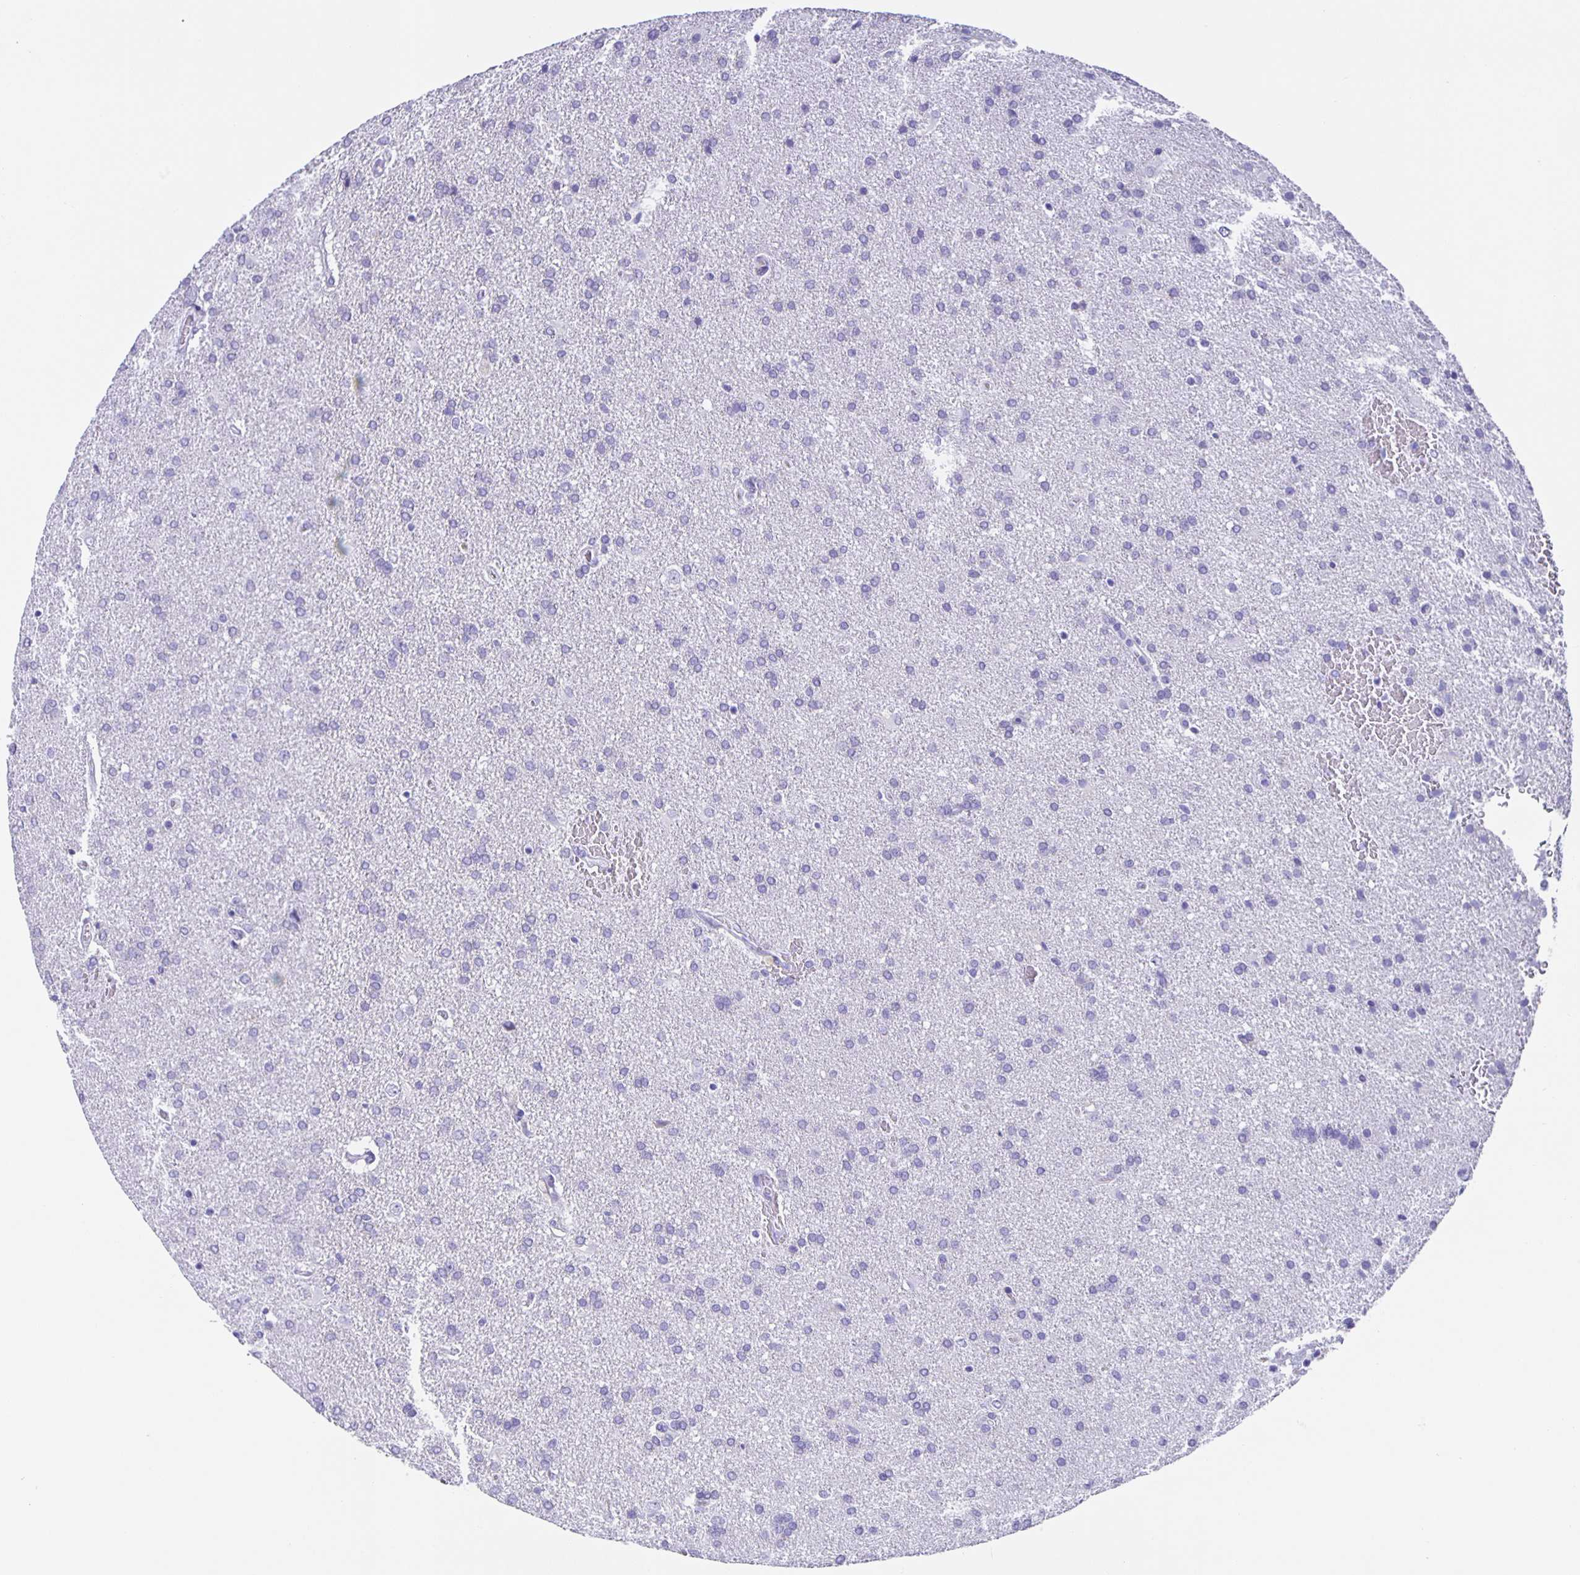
{"staining": {"intensity": "negative", "quantity": "none", "location": "none"}, "tissue": "glioma", "cell_type": "Tumor cells", "image_type": "cancer", "snomed": [{"axis": "morphology", "description": "Glioma, malignant, High grade"}, {"axis": "topography", "description": "Brain"}], "caption": "Immunohistochemistry of malignant glioma (high-grade) demonstrates no positivity in tumor cells.", "gene": "GUCA2A", "patient": {"sex": "male", "age": 68}}